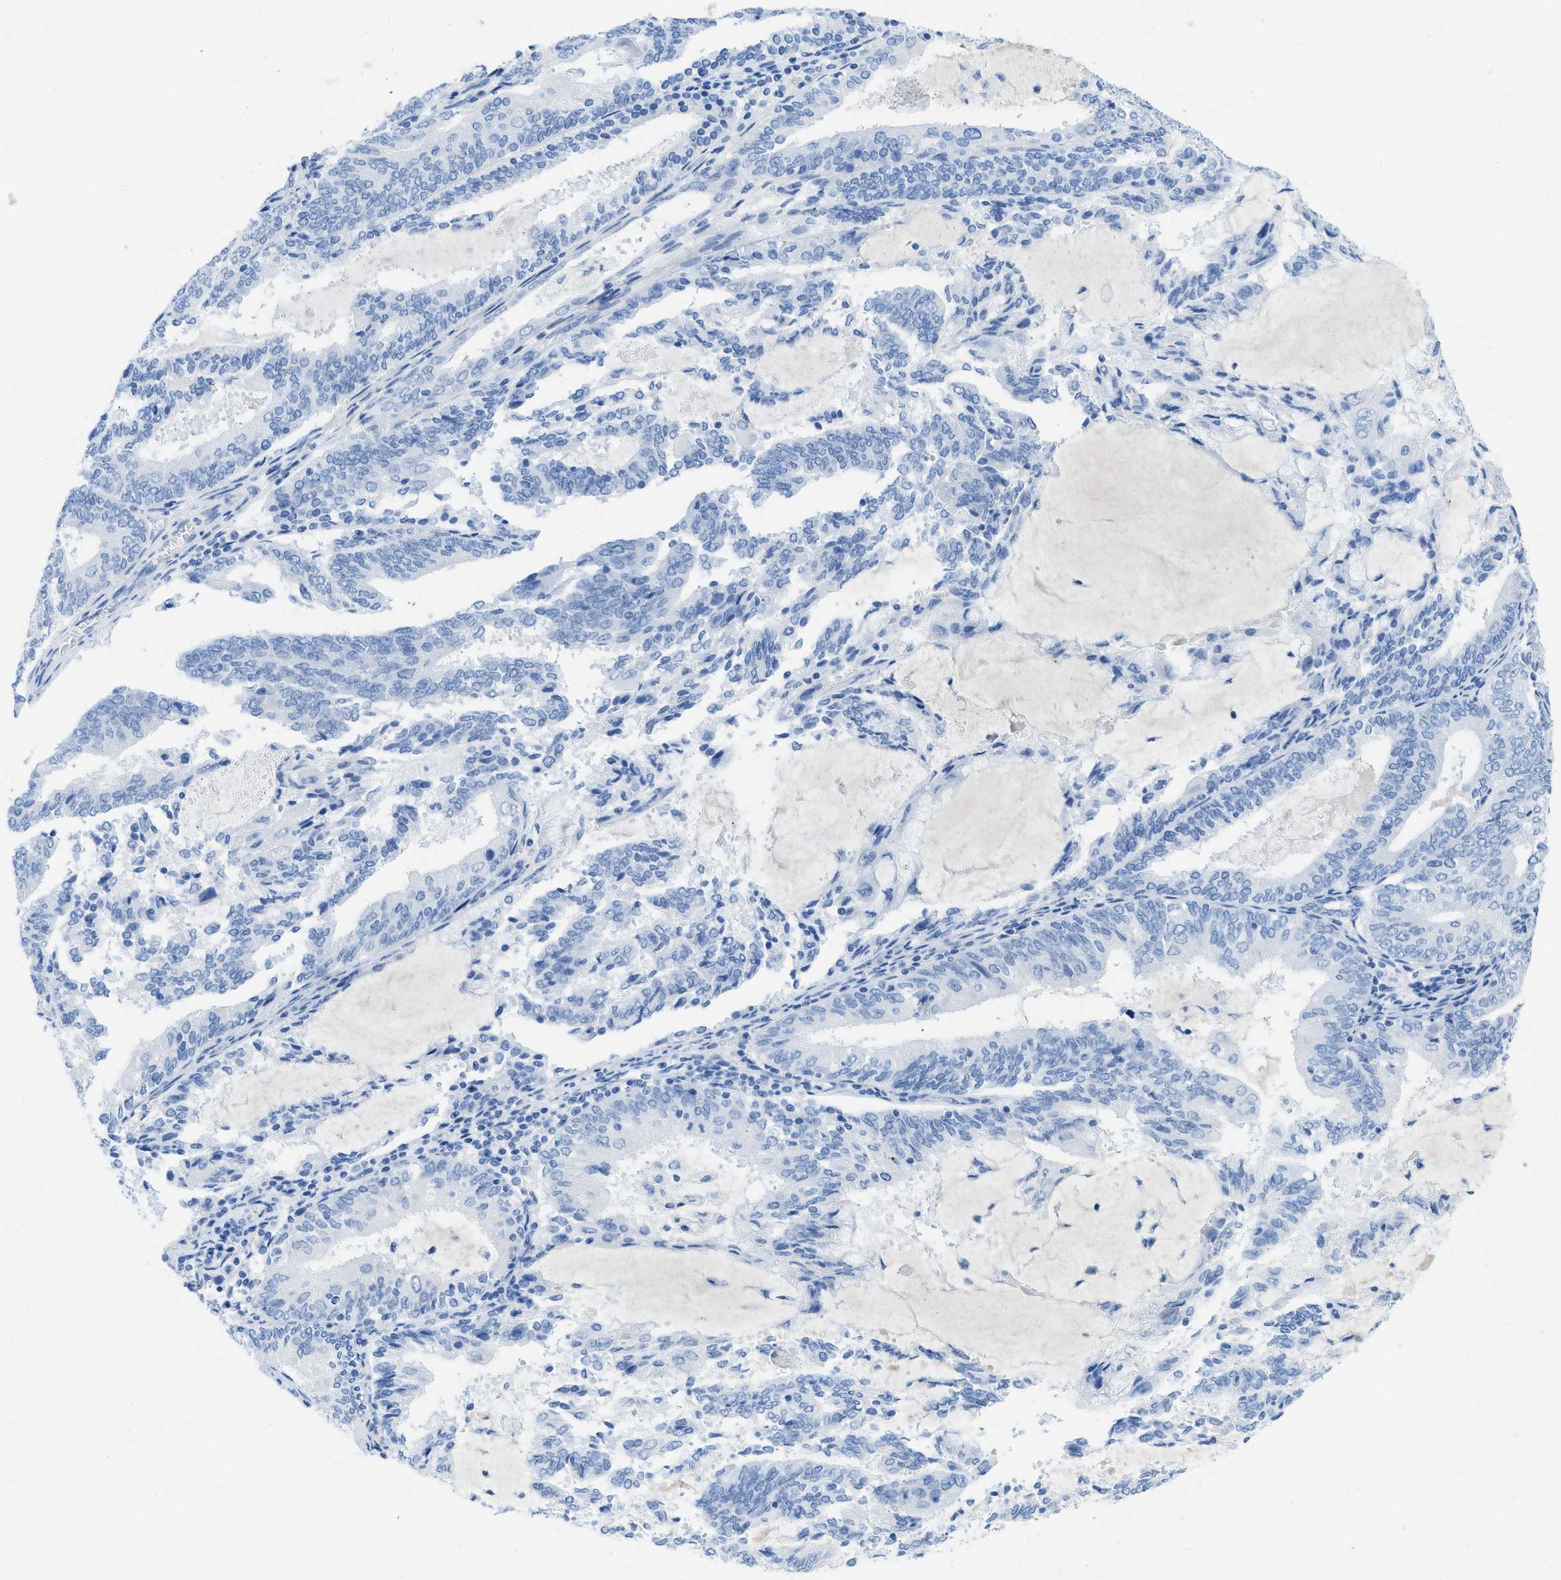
{"staining": {"intensity": "negative", "quantity": "none", "location": "none"}, "tissue": "endometrial cancer", "cell_type": "Tumor cells", "image_type": "cancer", "snomed": [{"axis": "morphology", "description": "Adenocarcinoma, NOS"}, {"axis": "topography", "description": "Endometrium"}], "caption": "Immunohistochemical staining of endometrial cancer (adenocarcinoma) exhibits no significant staining in tumor cells. Brightfield microscopy of immunohistochemistry (IHC) stained with DAB (brown) and hematoxylin (blue), captured at high magnification.", "gene": "COL3A1", "patient": {"sex": "female", "age": 81}}